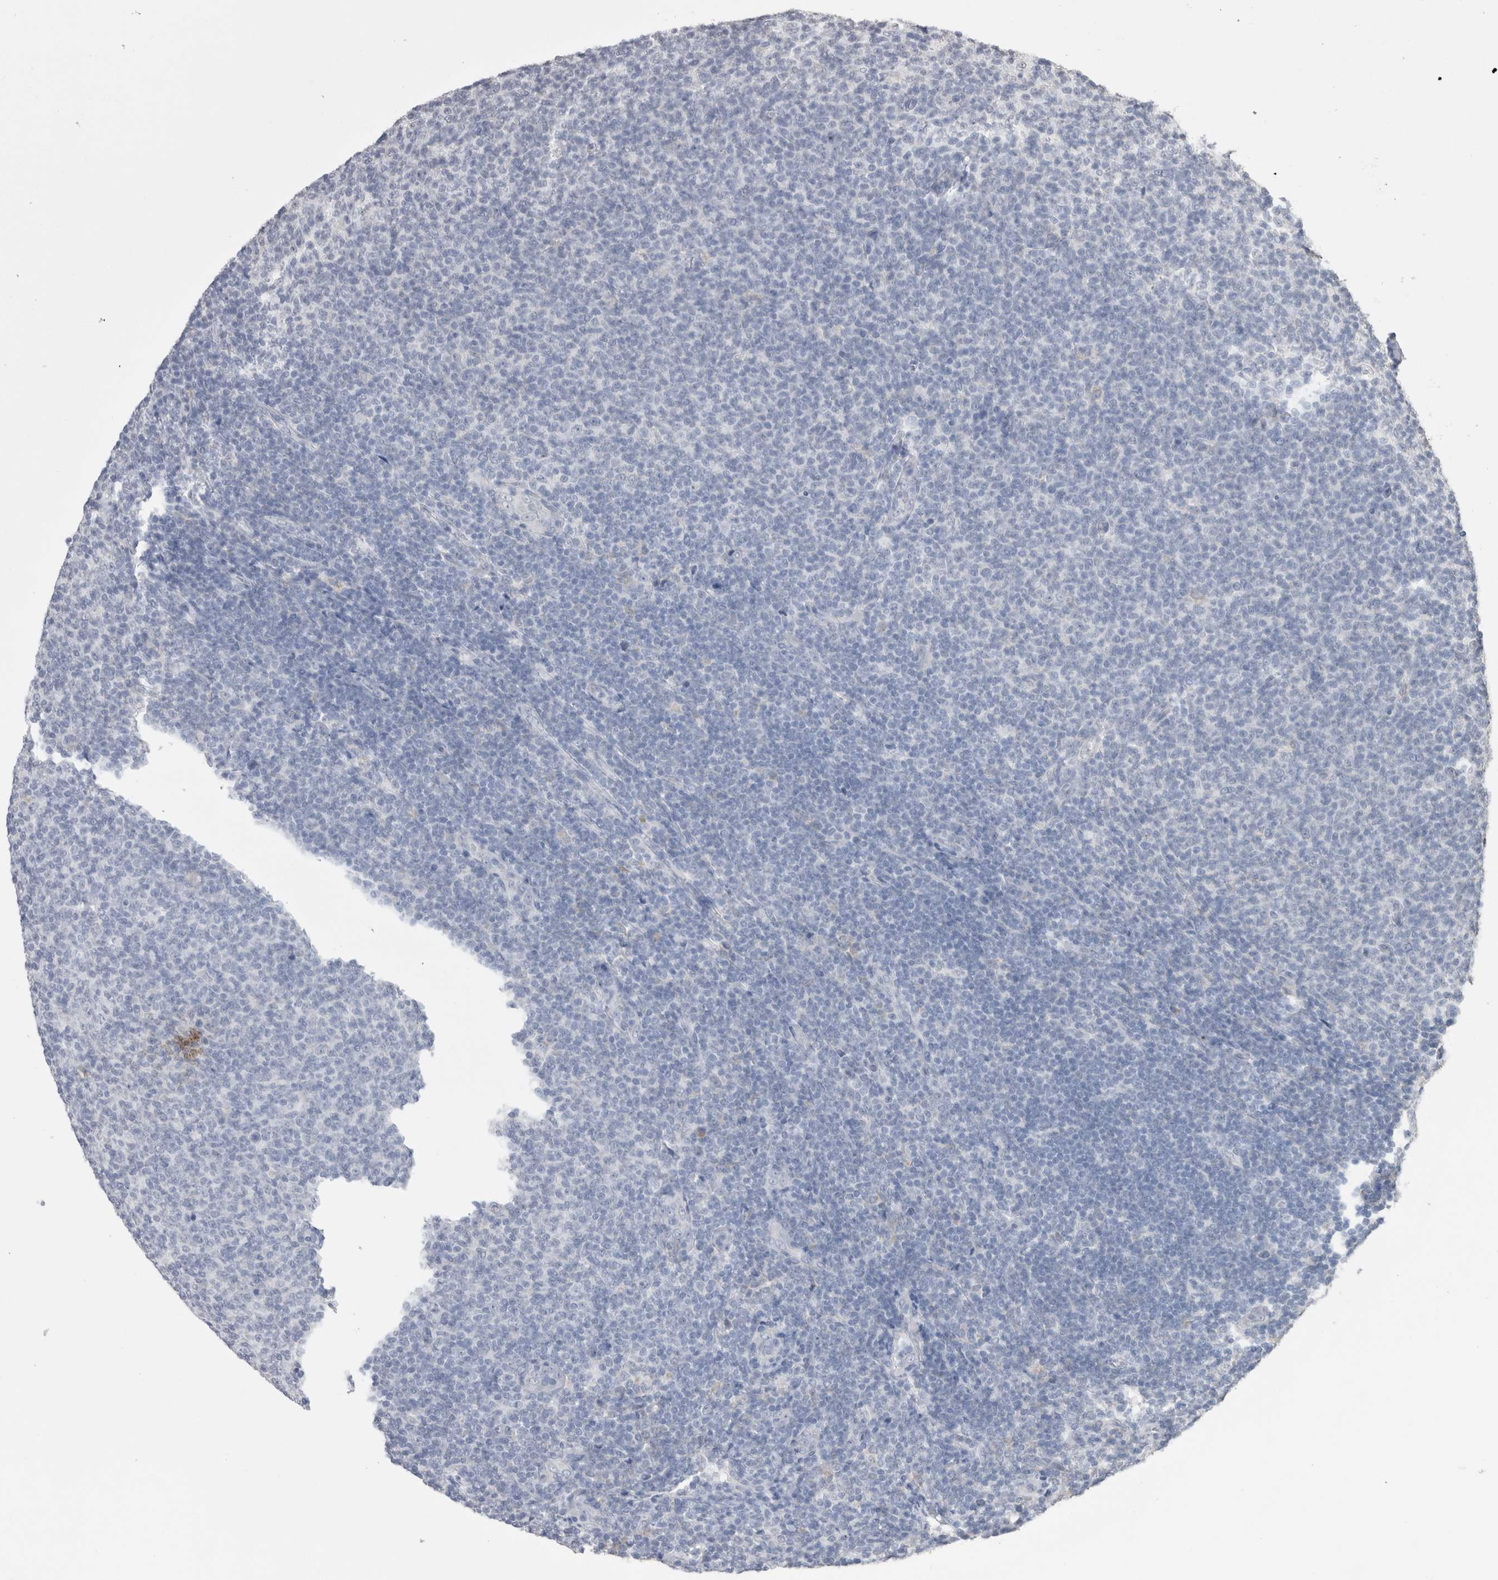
{"staining": {"intensity": "negative", "quantity": "none", "location": "none"}, "tissue": "lymphoma", "cell_type": "Tumor cells", "image_type": "cancer", "snomed": [{"axis": "morphology", "description": "Malignant lymphoma, non-Hodgkin's type, Low grade"}, {"axis": "topography", "description": "Lymph node"}], "caption": "Tumor cells show no significant expression in lymphoma.", "gene": "NOMO1", "patient": {"sex": "male", "age": 66}}